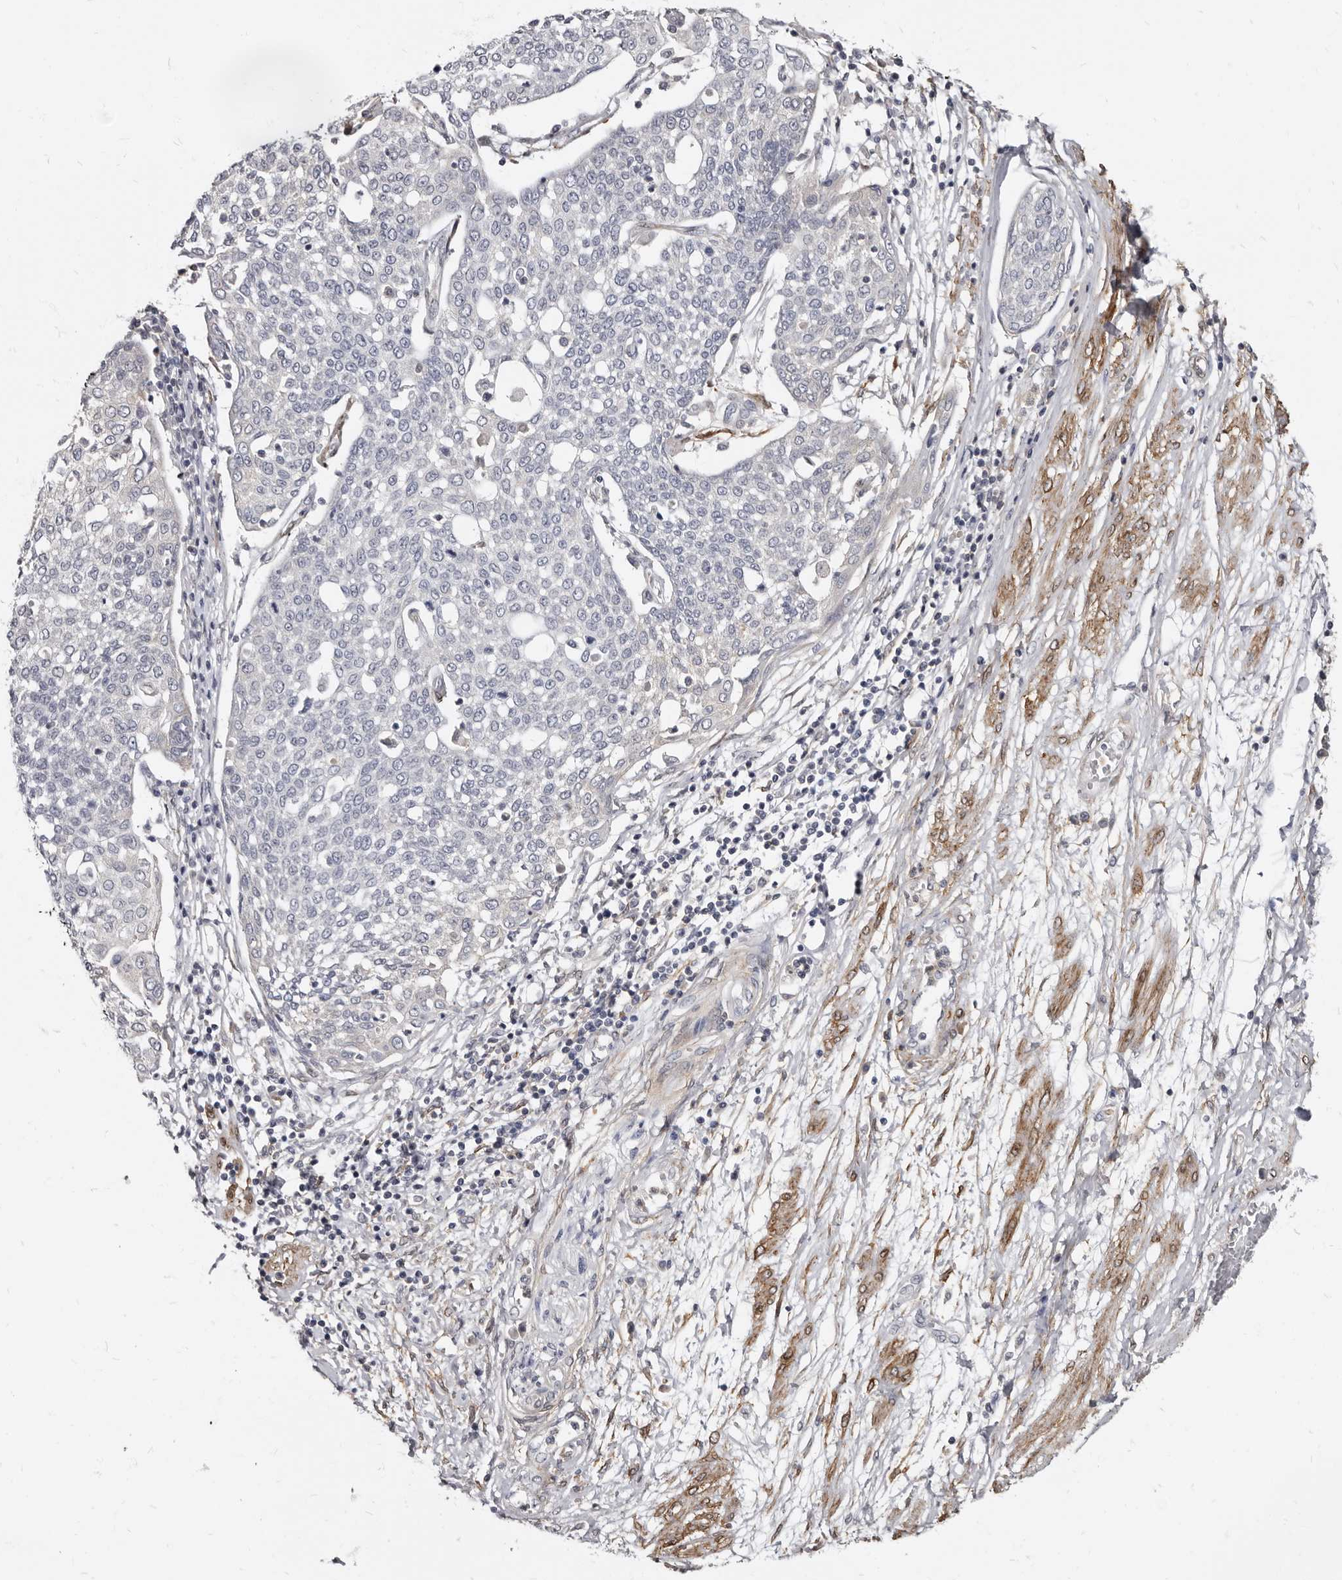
{"staining": {"intensity": "negative", "quantity": "none", "location": "none"}, "tissue": "cervical cancer", "cell_type": "Tumor cells", "image_type": "cancer", "snomed": [{"axis": "morphology", "description": "Squamous cell carcinoma, NOS"}, {"axis": "topography", "description": "Cervix"}], "caption": "An immunohistochemistry micrograph of cervical cancer is shown. There is no staining in tumor cells of cervical cancer.", "gene": "MRGPRF", "patient": {"sex": "female", "age": 34}}